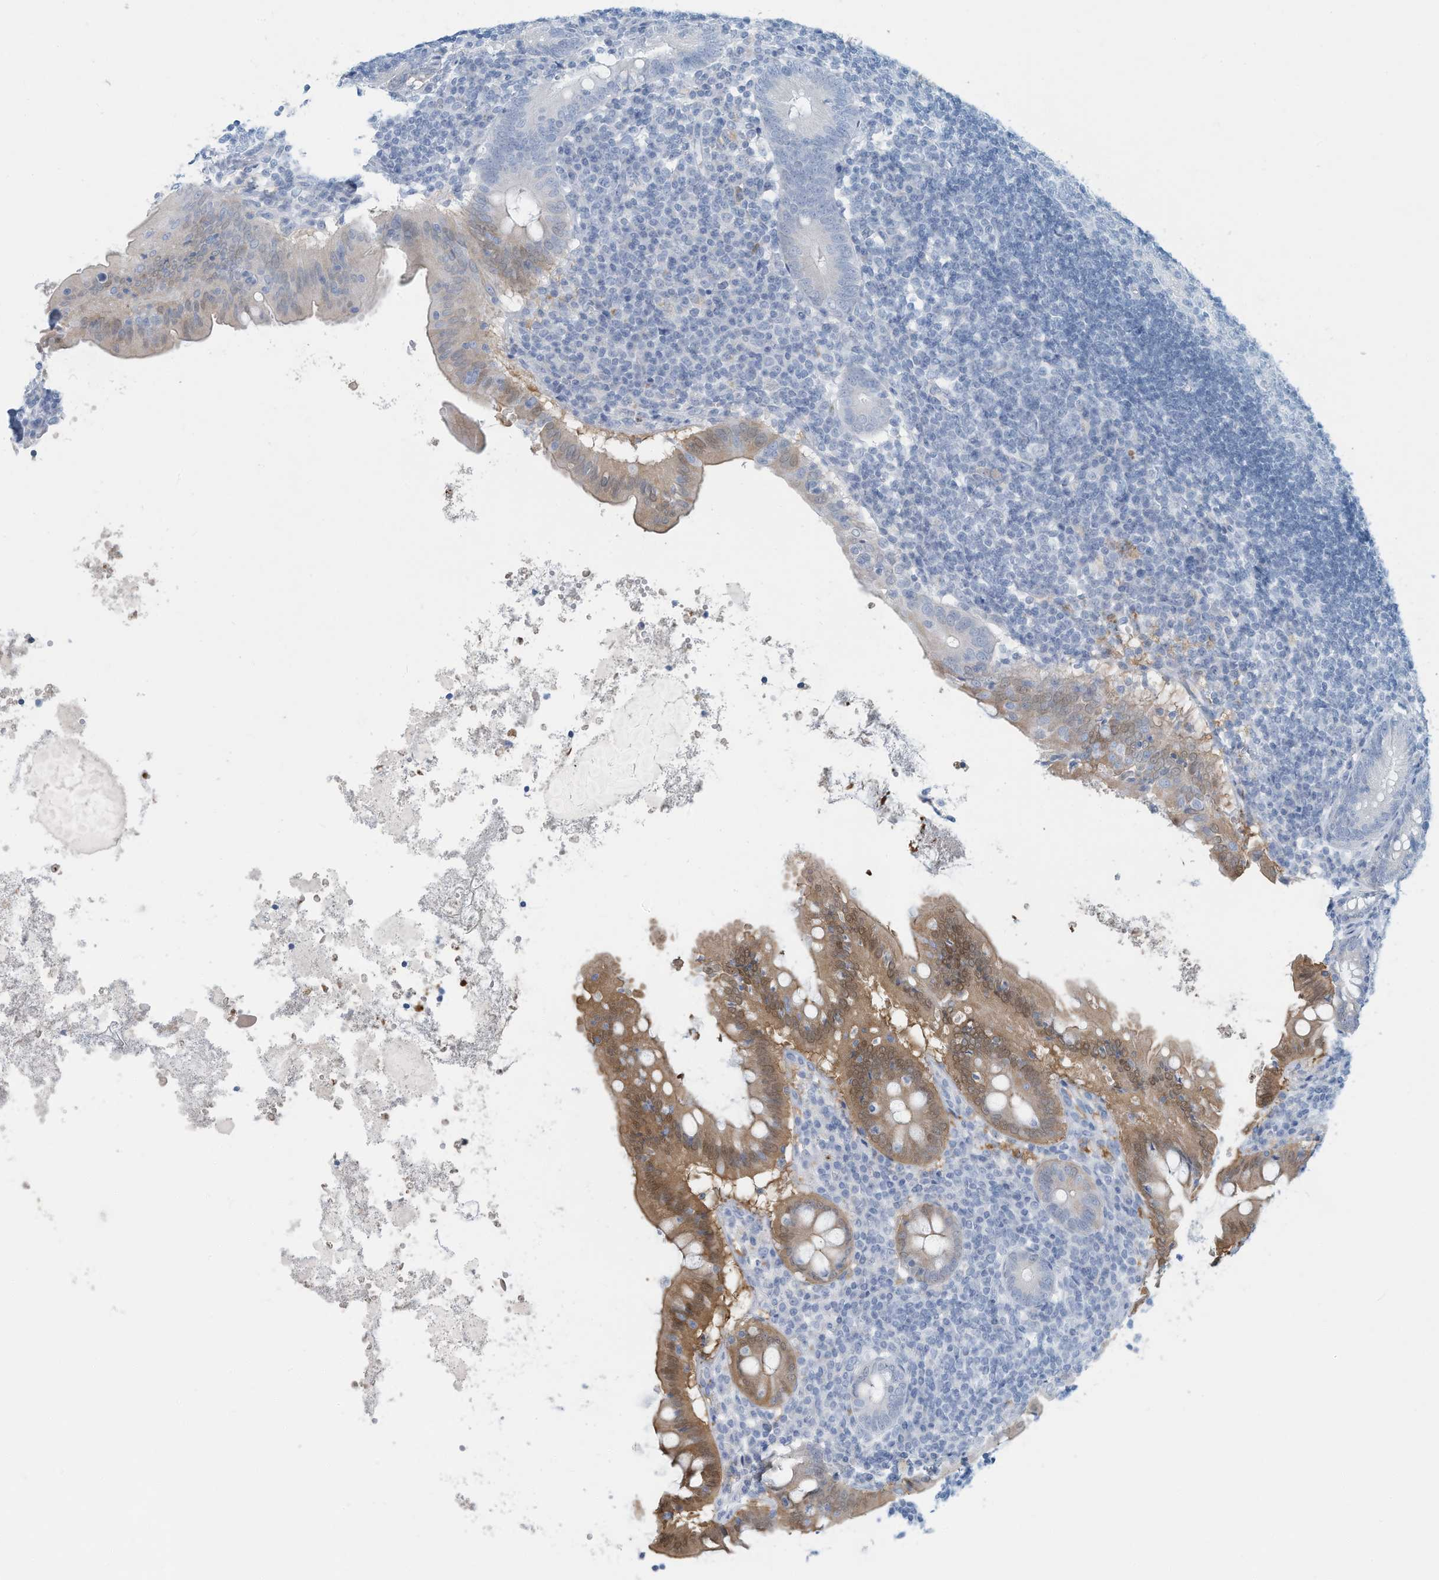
{"staining": {"intensity": "moderate", "quantity": "25%-75%", "location": "cytoplasmic/membranous,nuclear"}, "tissue": "appendix", "cell_type": "Glandular cells", "image_type": "normal", "snomed": [{"axis": "morphology", "description": "Normal tissue, NOS"}, {"axis": "topography", "description": "Appendix"}], "caption": "IHC image of unremarkable human appendix stained for a protein (brown), which displays medium levels of moderate cytoplasmic/membranous,nuclear expression in approximately 25%-75% of glandular cells.", "gene": "ERI2", "patient": {"sex": "female", "age": 54}}